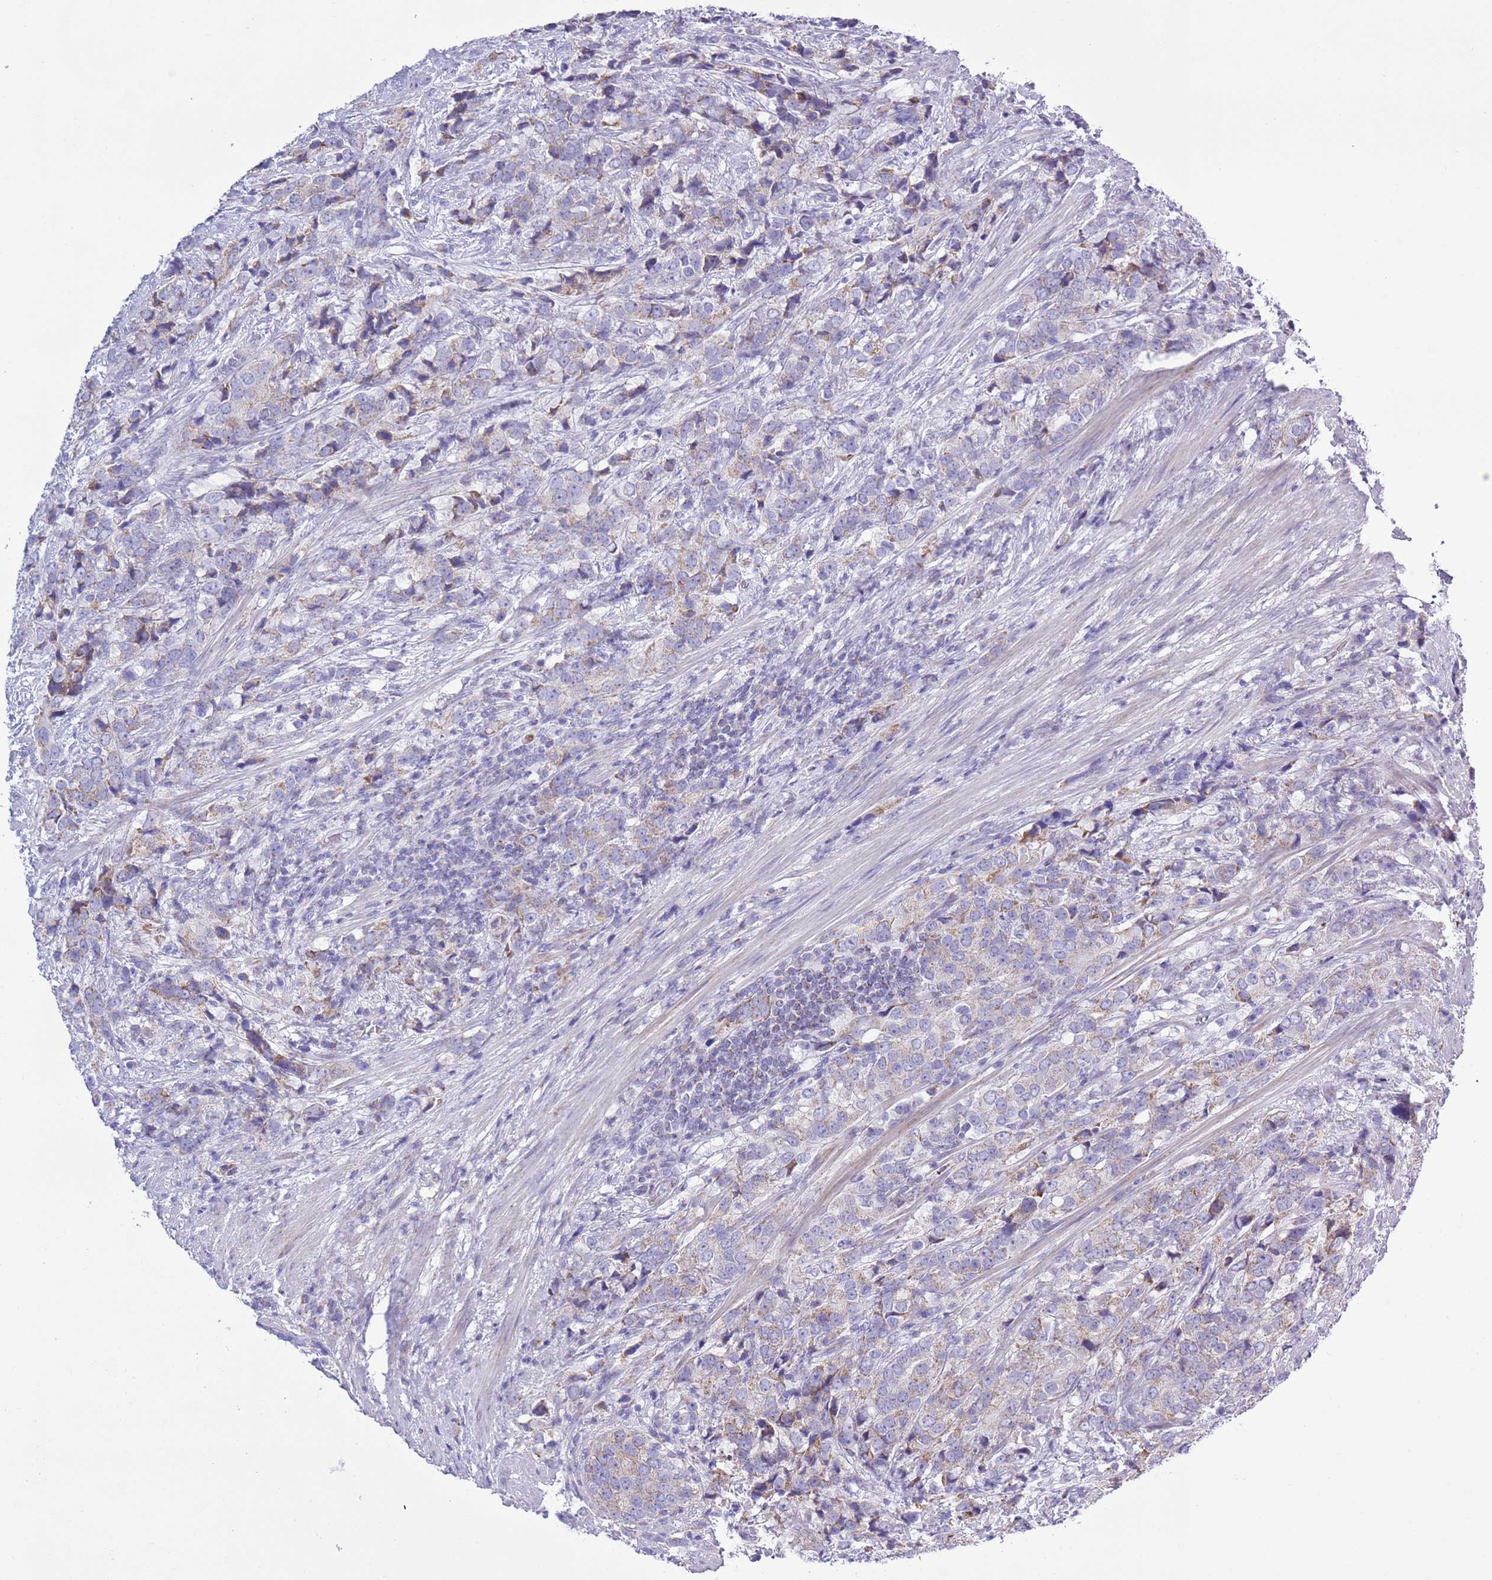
{"staining": {"intensity": "weak", "quantity": "<25%", "location": "cytoplasmic/membranous"}, "tissue": "prostate cancer", "cell_type": "Tumor cells", "image_type": "cancer", "snomed": [{"axis": "morphology", "description": "Adenocarcinoma, High grade"}, {"axis": "topography", "description": "Prostate"}], "caption": "This is an immunohistochemistry image of human prostate cancer. There is no positivity in tumor cells.", "gene": "MOCOS", "patient": {"sex": "male", "age": 62}}